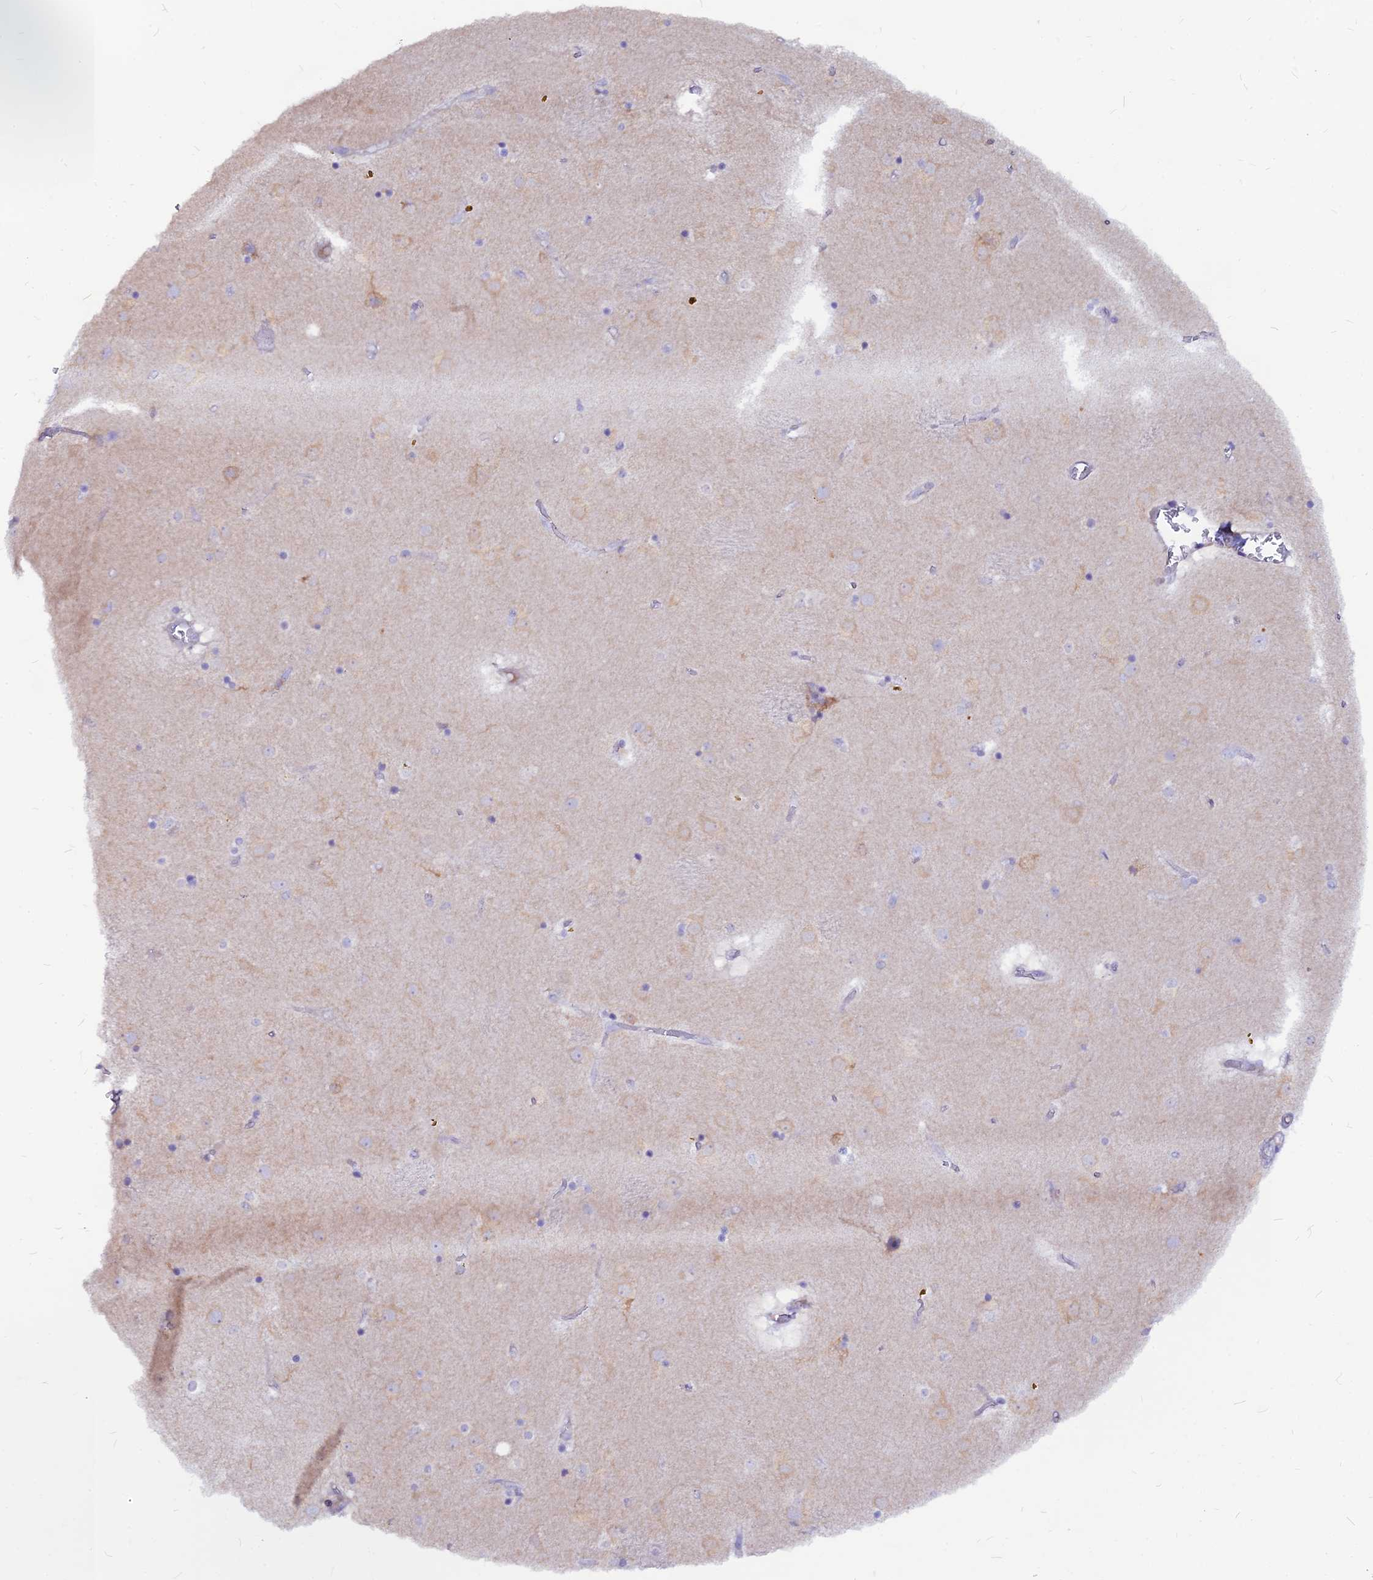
{"staining": {"intensity": "negative", "quantity": "none", "location": "none"}, "tissue": "caudate", "cell_type": "Glial cells", "image_type": "normal", "snomed": [{"axis": "morphology", "description": "Normal tissue, NOS"}, {"axis": "topography", "description": "Lateral ventricle wall"}], "caption": "Caudate stained for a protein using immunohistochemistry (IHC) displays no expression glial cells.", "gene": "DENND2D", "patient": {"sex": "male", "age": 70}}